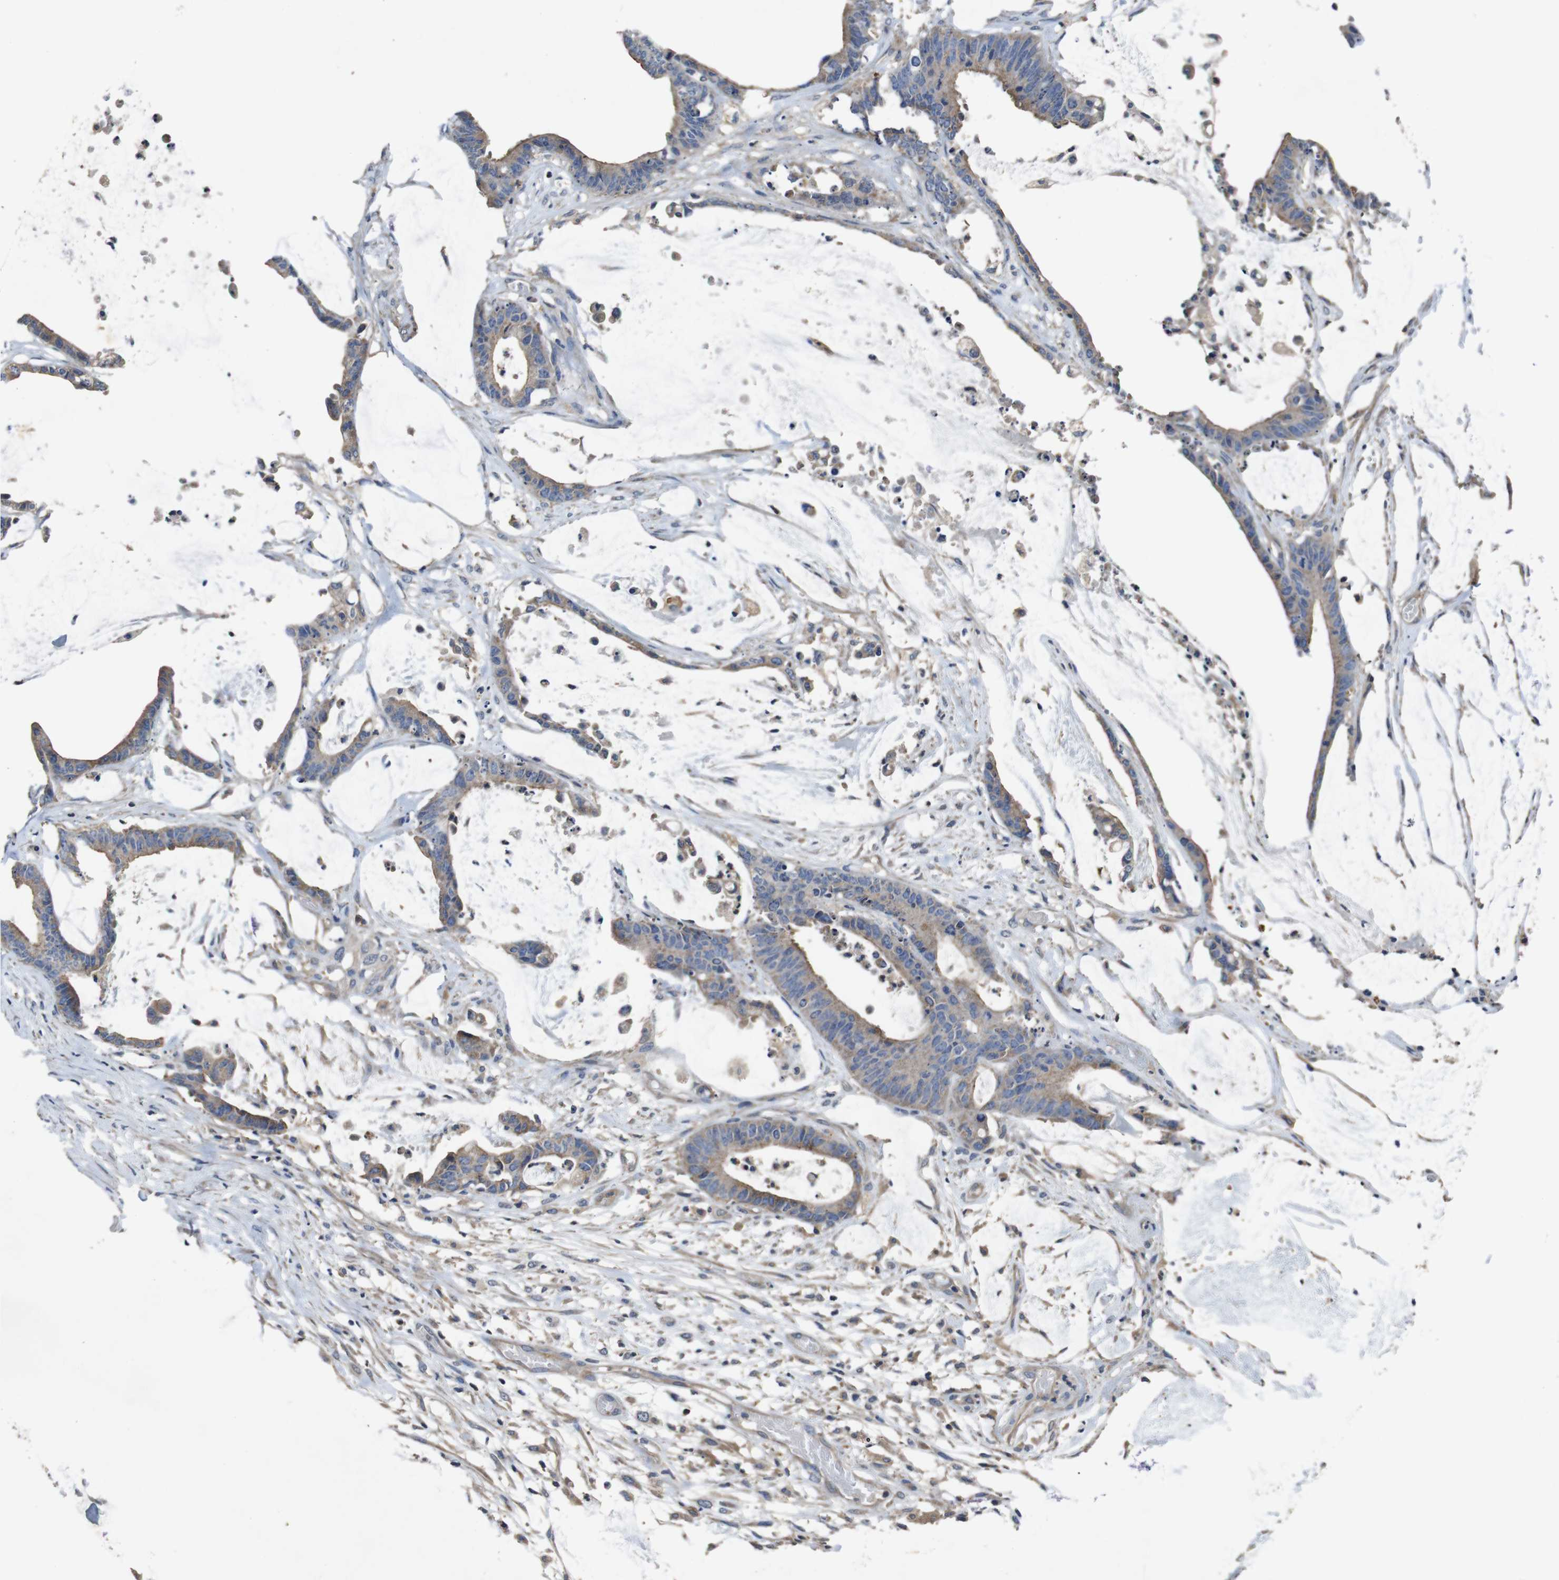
{"staining": {"intensity": "moderate", "quantity": ">75%", "location": "cytoplasmic/membranous"}, "tissue": "colorectal cancer", "cell_type": "Tumor cells", "image_type": "cancer", "snomed": [{"axis": "morphology", "description": "Adenocarcinoma, NOS"}, {"axis": "topography", "description": "Rectum"}], "caption": "A brown stain labels moderate cytoplasmic/membranous expression of a protein in human colorectal adenocarcinoma tumor cells. (DAB IHC with brightfield microscopy, high magnification).", "gene": "GLIPR1", "patient": {"sex": "female", "age": 66}}